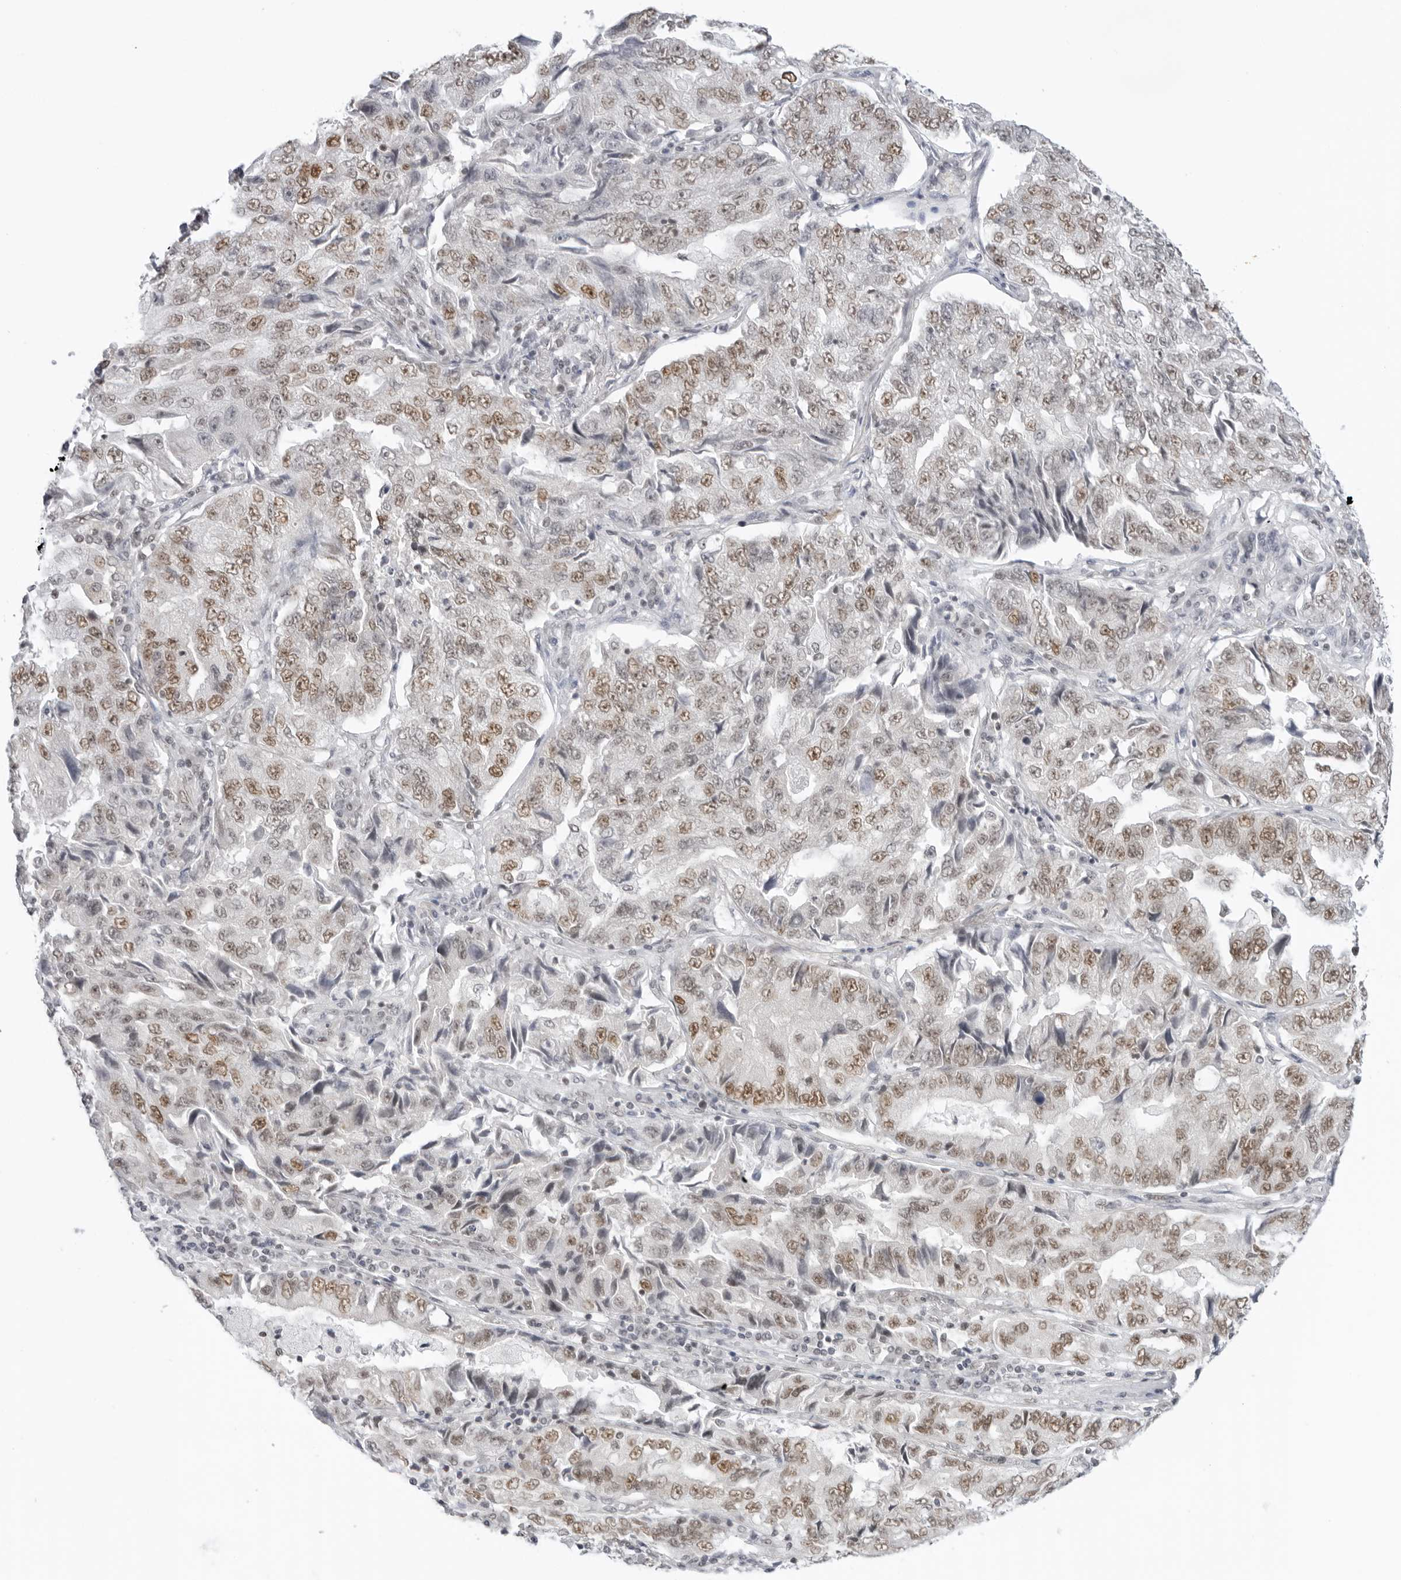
{"staining": {"intensity": "moderate", "quantity": ">75%", "location": "nuclear"}, "tissue": "lung cancer", "cell_type": "Tumor cells", "image_type": "cancer", "snomed": [{"axis": "morphology", "description": "Adenocarcinoma, NOS"}, {"axis": "topography", "description": "Lung"}], "caption": "Adenocarcinoma (lung) stained with a protein marker shows moderate staining in tumor cells.", "gene": "FOXK2", "patient": {"sex": "female", "age": 51}}